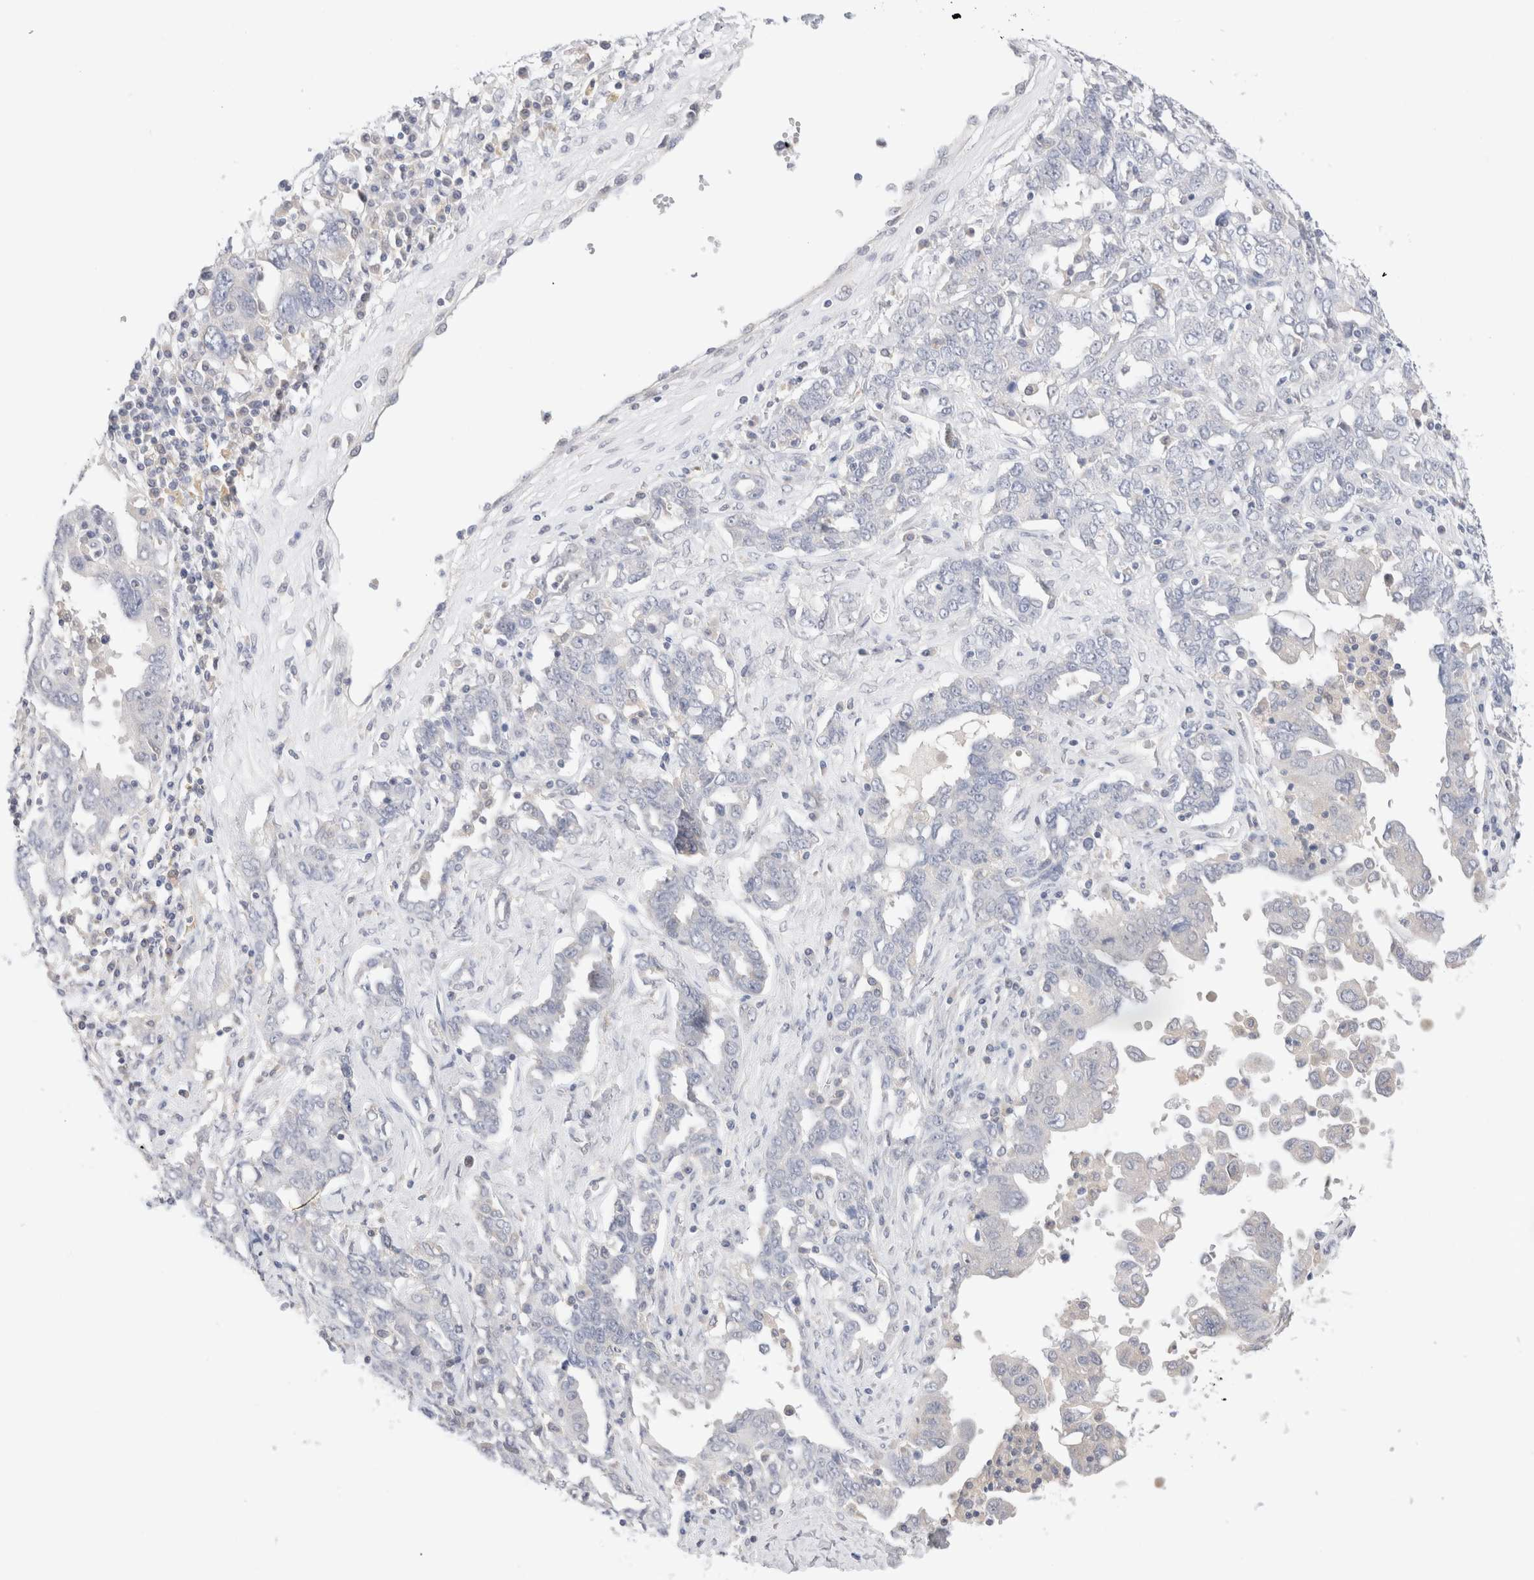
{"staining": {"intensity": "negative", "quantity": "none", "location": "none"}, "tissue": "ovarian cancer", "cell_type": "Tumor cells", "image_type": "cancer", "snomed": [{"axis": "morphology", "description": "Carcinoma, endometroid"}, {"axis": "topography", "description": "Ovary"}], "caption": "The immunohistochemistry (IHC) micrograph has no significant expression in tumor cells of ovarian cancer tissue.", "gene": "SPATA20", "patient": {"sex": "female", "age": 62}}